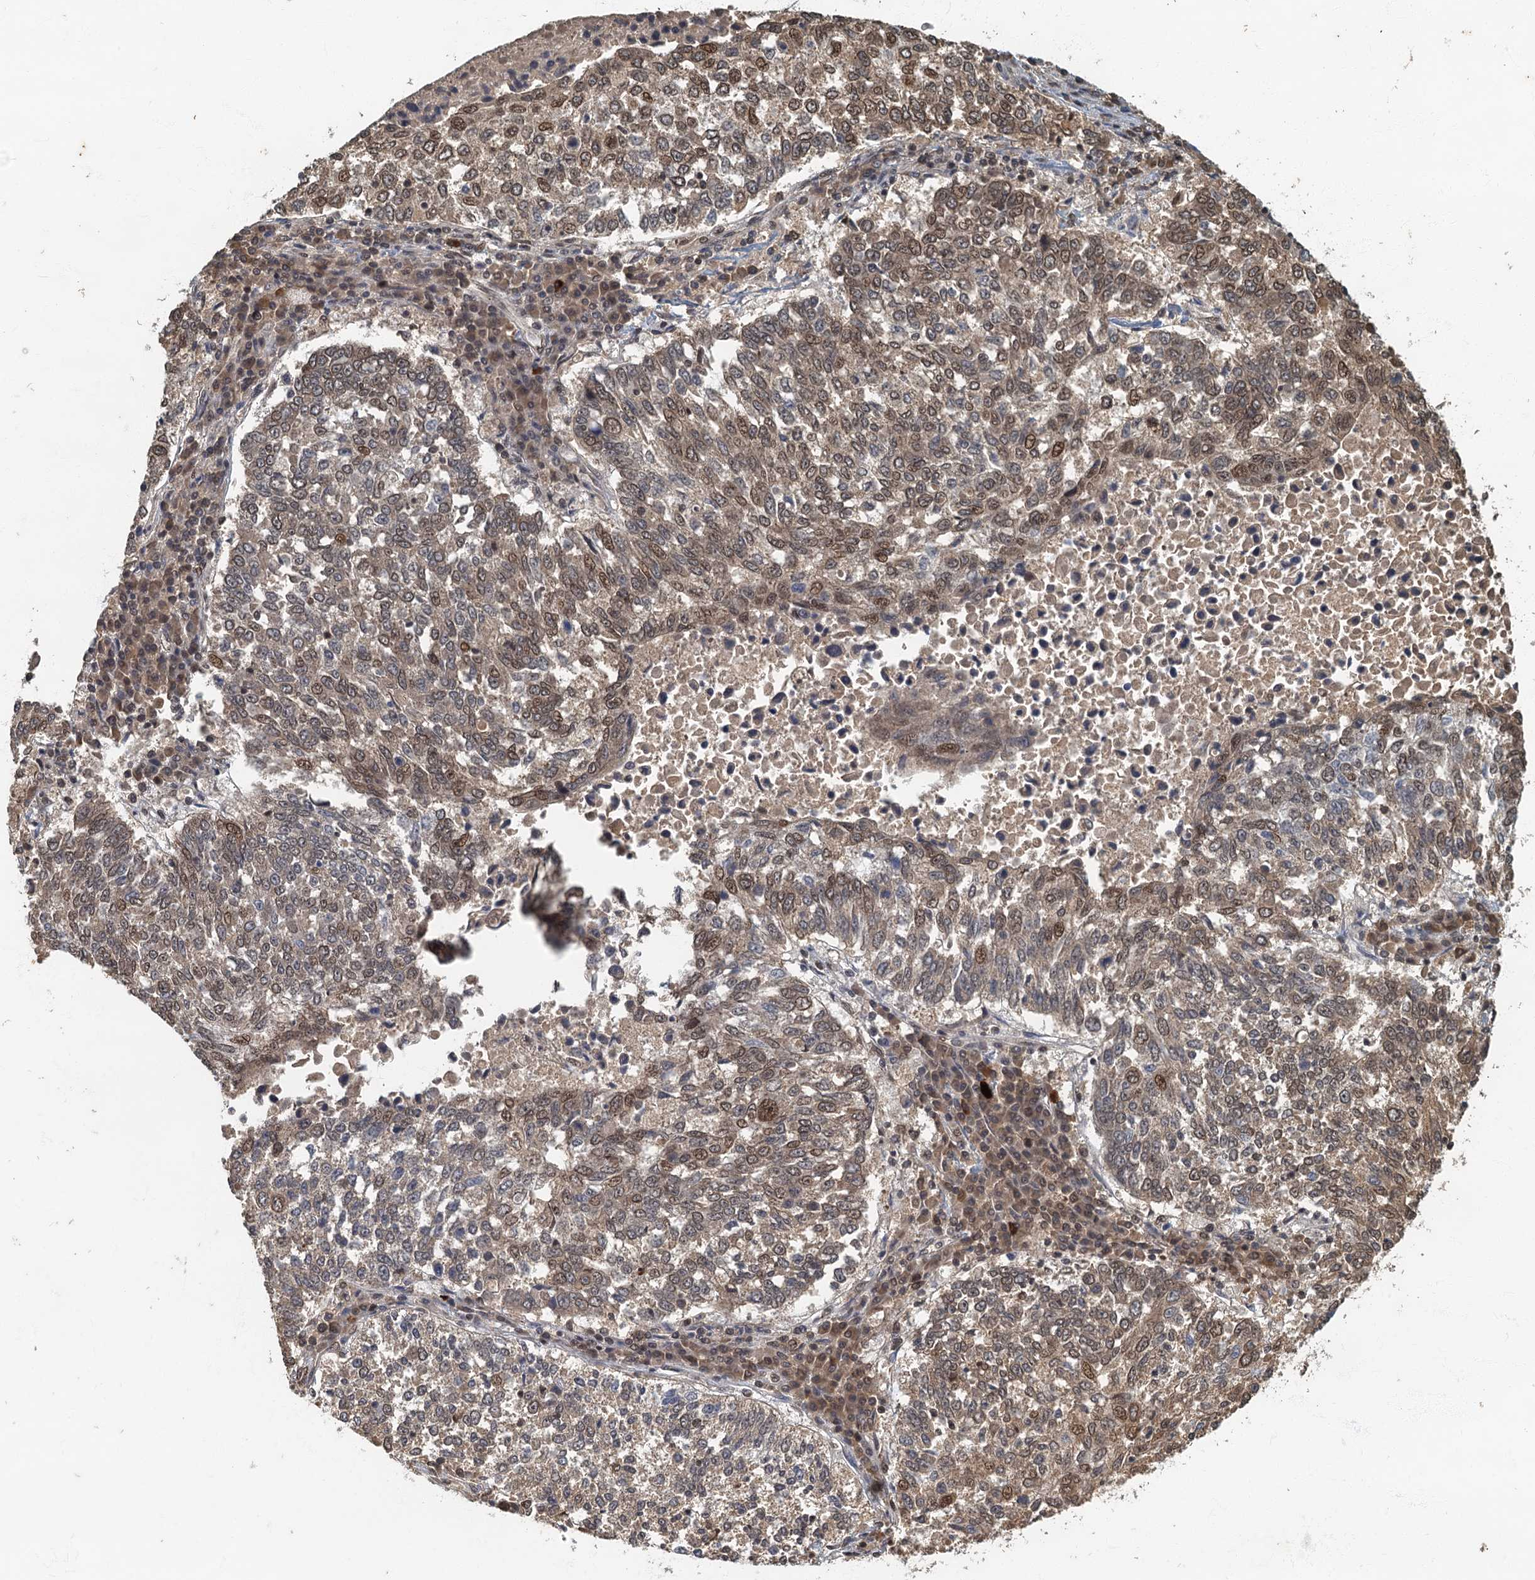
{"staining": {"intensity": "moderate", "quantity": "25%-75%", "location": "nuclear"}, "tissue": "lung cancer", "cell_type": "Tumor cells", "image_type": "cancer", "snomed": [{"axis": "morphology", "description": "Squamous cell carcinoma, NOS"}, {"axis": "topography", "description": "Lung"}], "caption": "Immunohistochemistry (IHC) (DAB) staining of squamous cell carcinoma (lung) demonstrates moderate nuclear protein expression in about 25%-75% of tumor cells.", "gene": "CKAP2L", "patient": {"sex": "male", "age": 73}}